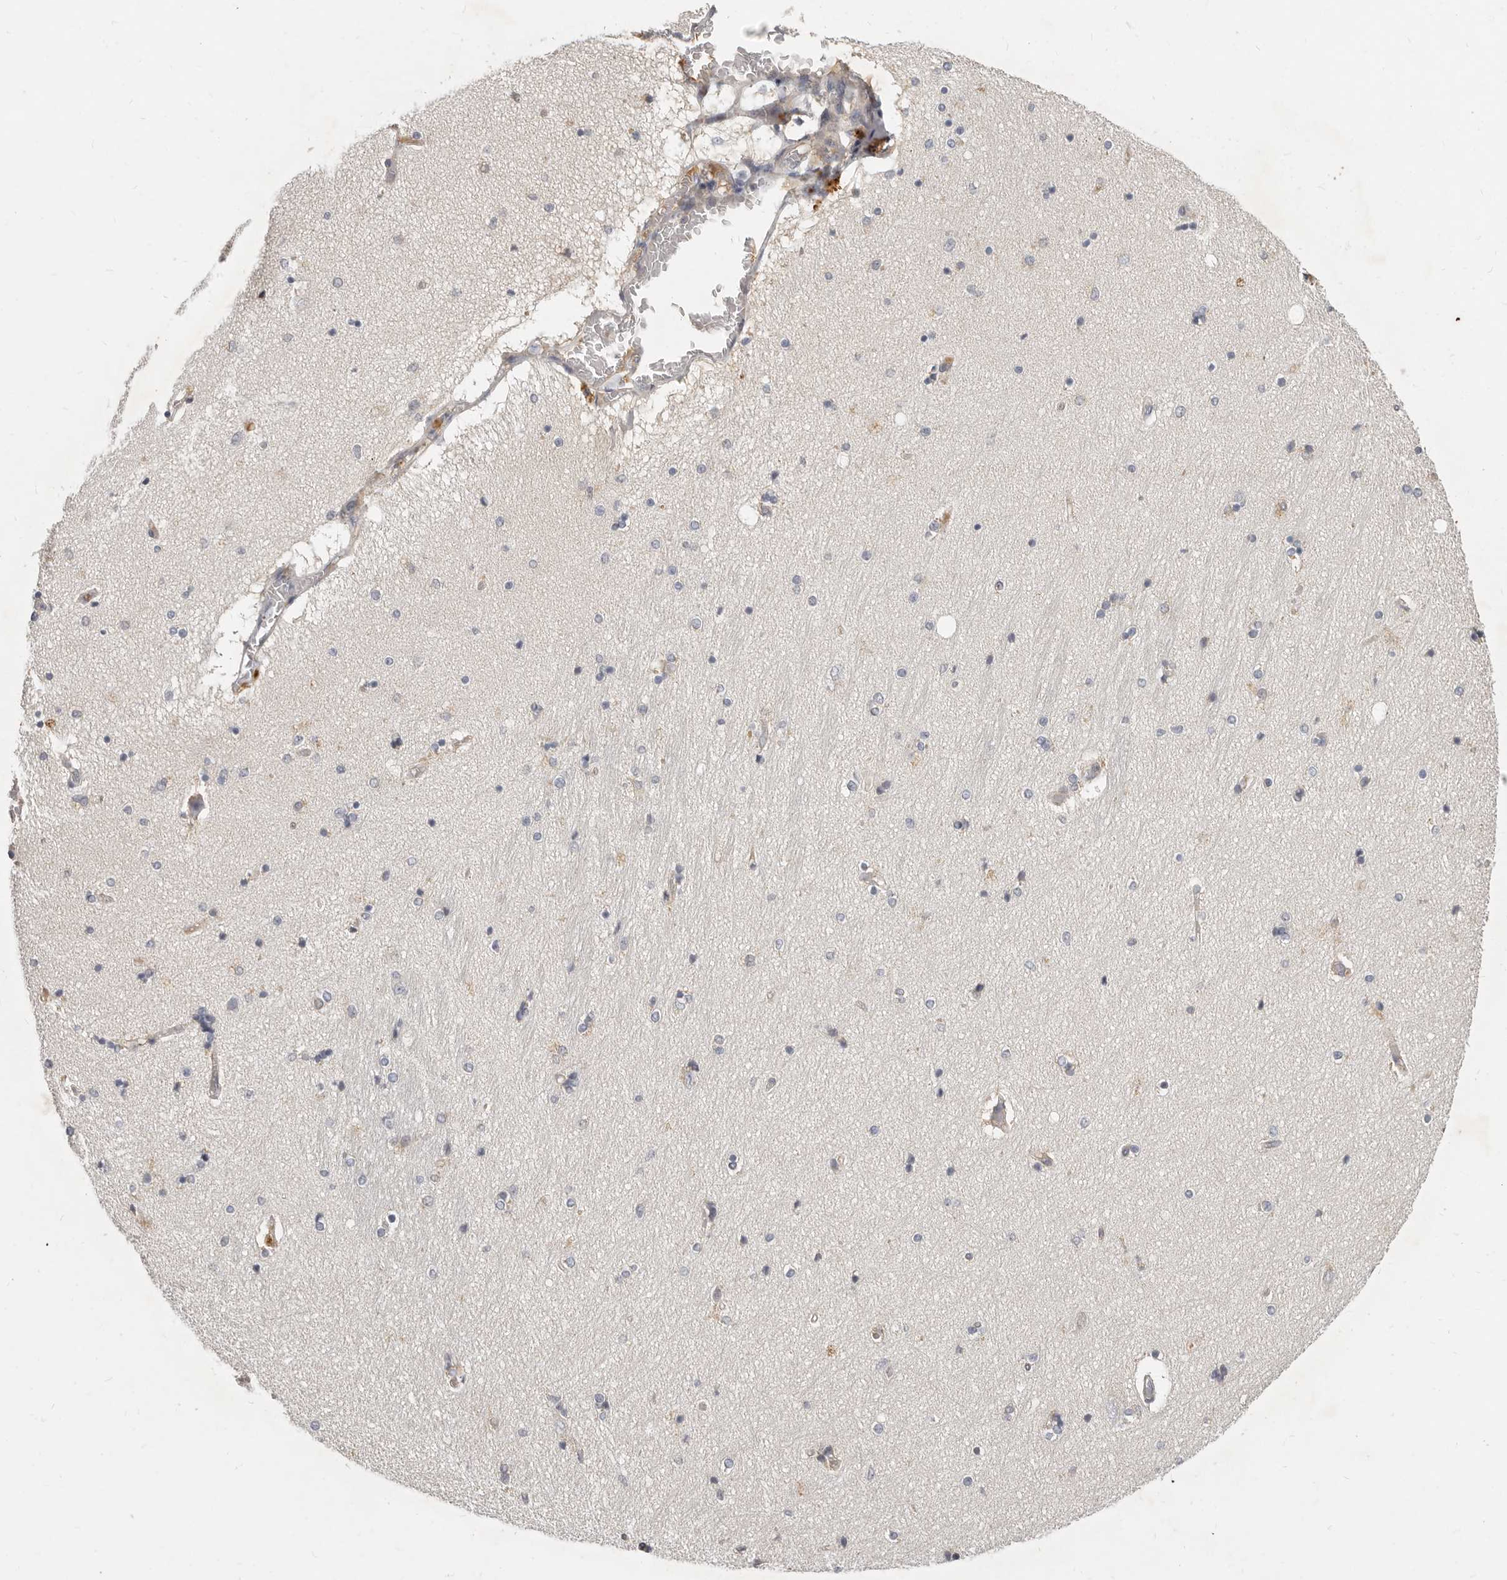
{"staining": {"intensity": "negative", "quantity": "none", "location": "none"}, "tissue": "hippocampus", "cell_type": "Glial cells", "image_type": "normal", "snomed": [{"axis": "morphology", "description": "Normal tissue, NOS"}, {"axis": "topography", "description": "Hippocampus"}], "caption": "IHC micrograph of unremarkable hippocampus: human hippocampus stained with DAB displays no significant protein expression in glial cells.", "gene": "MICALL2", "patient": {"sex": "female", "age": 54}}